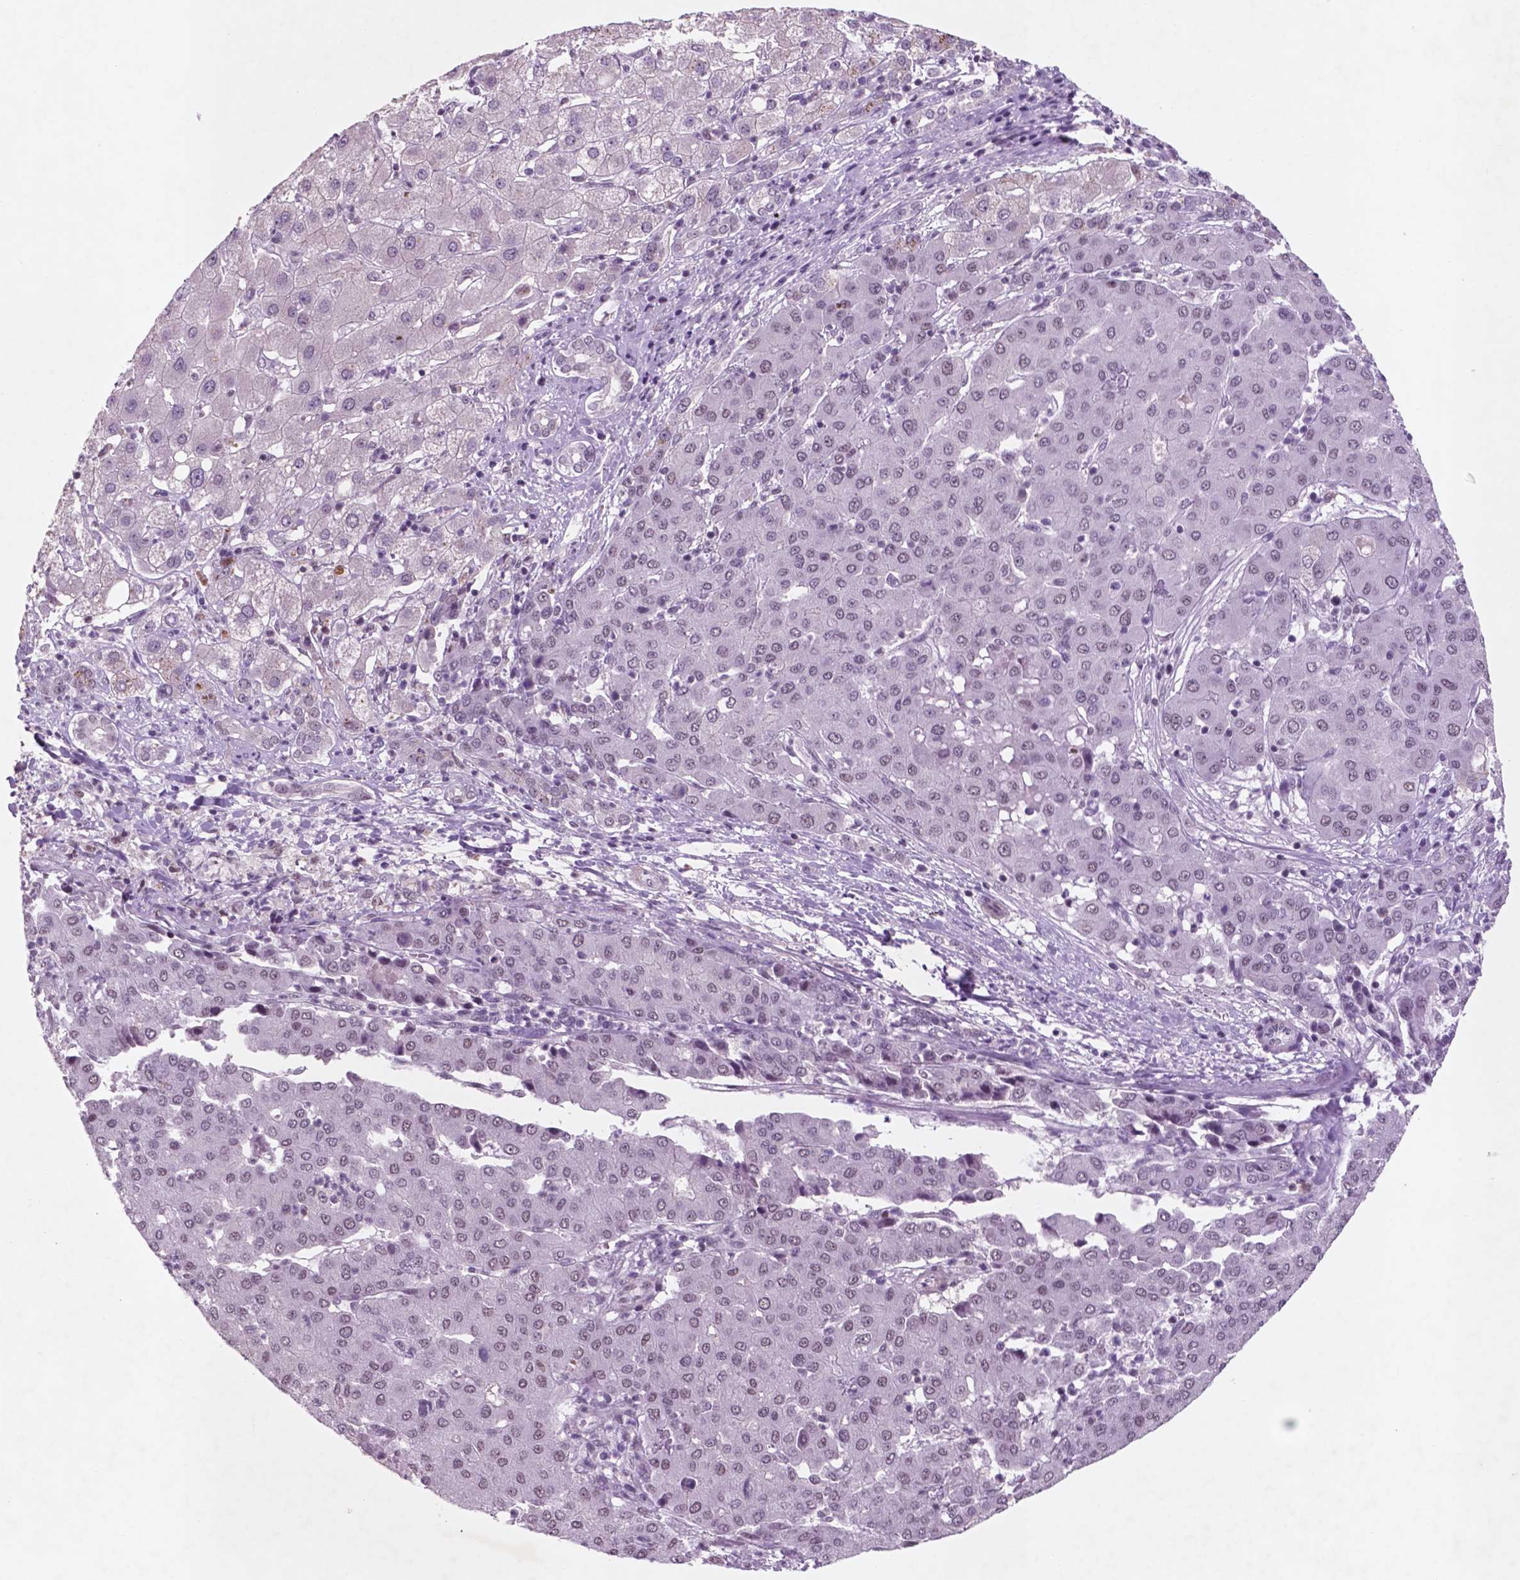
{"staining": {"intensity": "negative", "quantity": "none", "location": "none"}, "tissue": "liver cancer", "cell_type": "Tumor cells", "image_type": "cancer", "snomed": [{"axis": "morphology", "description": "Carcinoma, Hepatocellular, NOS"}, {"axis": "topography", "description": "Liver"}], "caption": "High power microscopy histopathology image of an immunohistochemistry image of liver hepatocellular carcinoma, revealing no significant staining in tumor cells. Brightfield microscopy of immunohistochemistry (IHC) stained with DAB (brown) and hematoxylin (blue), captured at high magnification.", "gene": "CTR9", "patient": {"sex": "male", "age": 65}}